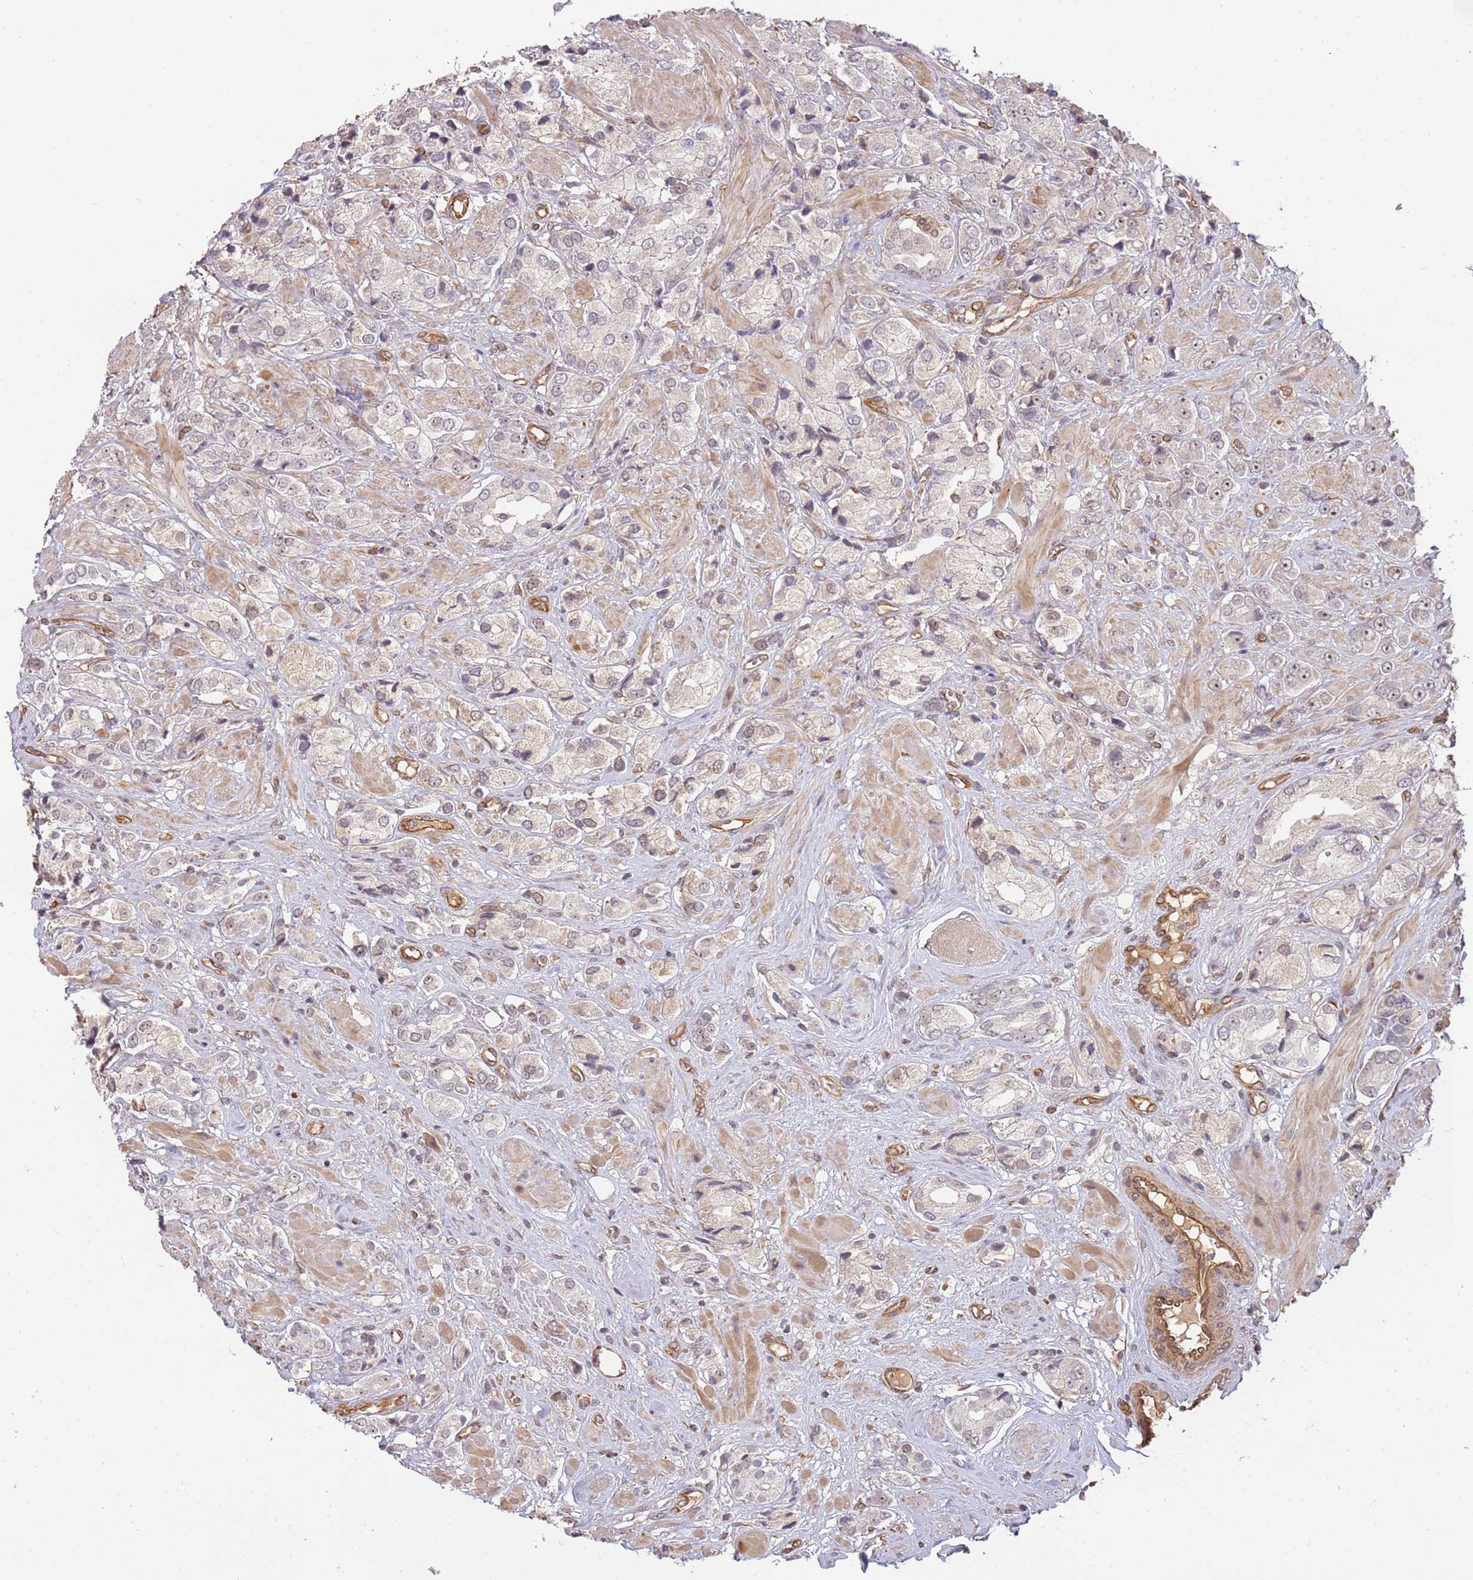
{"staining": {"intensity": "weak", "quantity": "<25%", "location": "nuclear"}, "tissue": "prostate cancer", "cell_type": "Tumor cells", "image_type": "cancer", "snomed": [{"axis": "morphology", "description": "Adenocarcinoma, High grade"}, {"axis": "topography", "description": "Prostate and seminal vesicle, NOS"}], "caption": "High magnification brightfield microscopy of prostate cancer (high-grade adenocarcinoma) stained with DAB (brown) and counterstained with hematoxylin (blue): tumor cells show no significant staining.", "gene": "SURF2", "patient": {"sex": "male", "age": 64}}